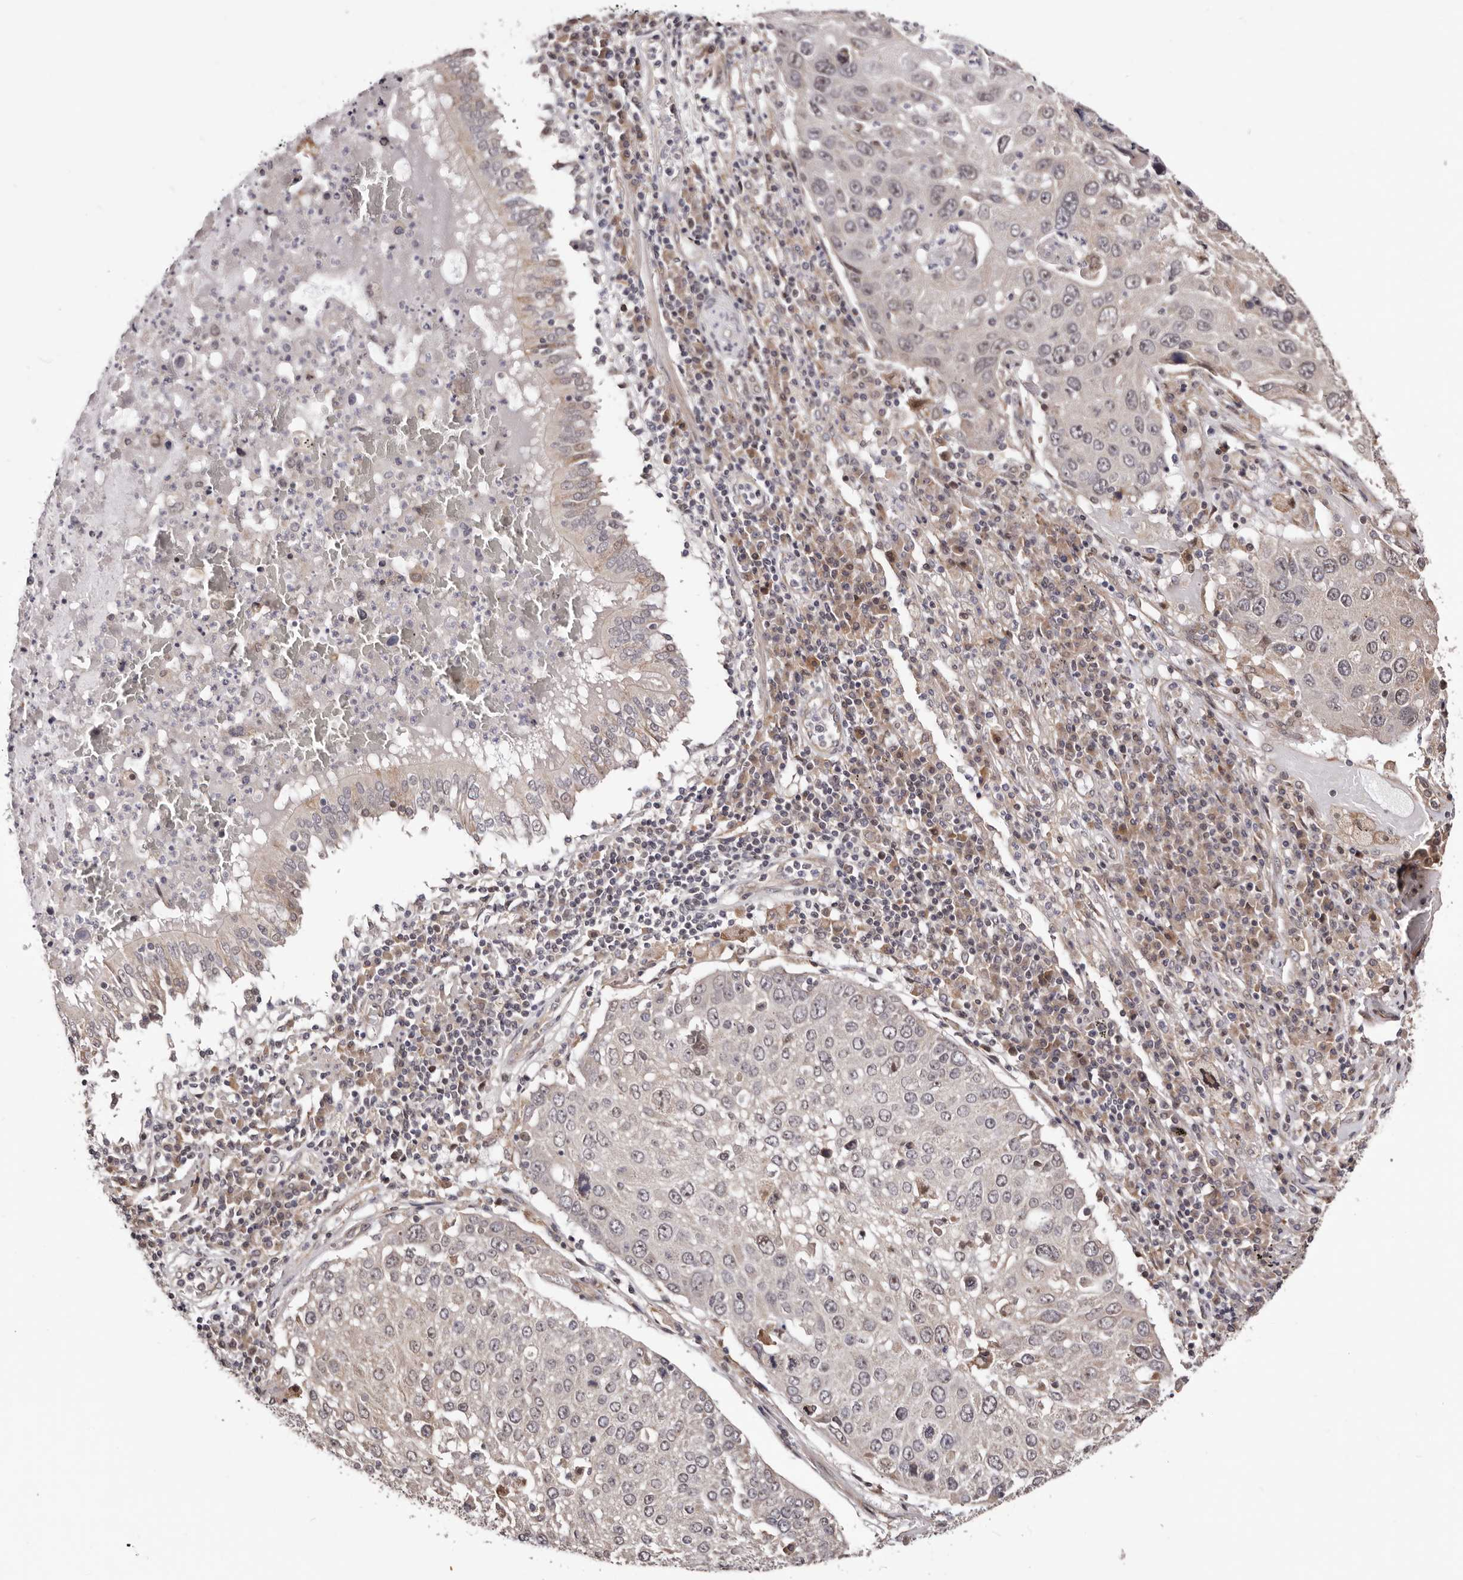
{"staining": {"intensity": "negative", "quantity": "none", "location": "none"}, "tissue": "lung cancer", "cell_type": "Tumor cells", "image_type": "cancer", "snomed": [{"axis": "morphology", "description": "Squamous cell carcinoma, NOS"}, {"axis": "topography", "description": "Lung"}], "caption": "This histopathology image is of lung cancer stained with immunohistochemistry (IHC) to label a protein in brown with the nuclei are counter-stained blue. There is no expression in tumor cells.", "gene": "NOL12", "patient": {"sex": "male", "age": 65}}